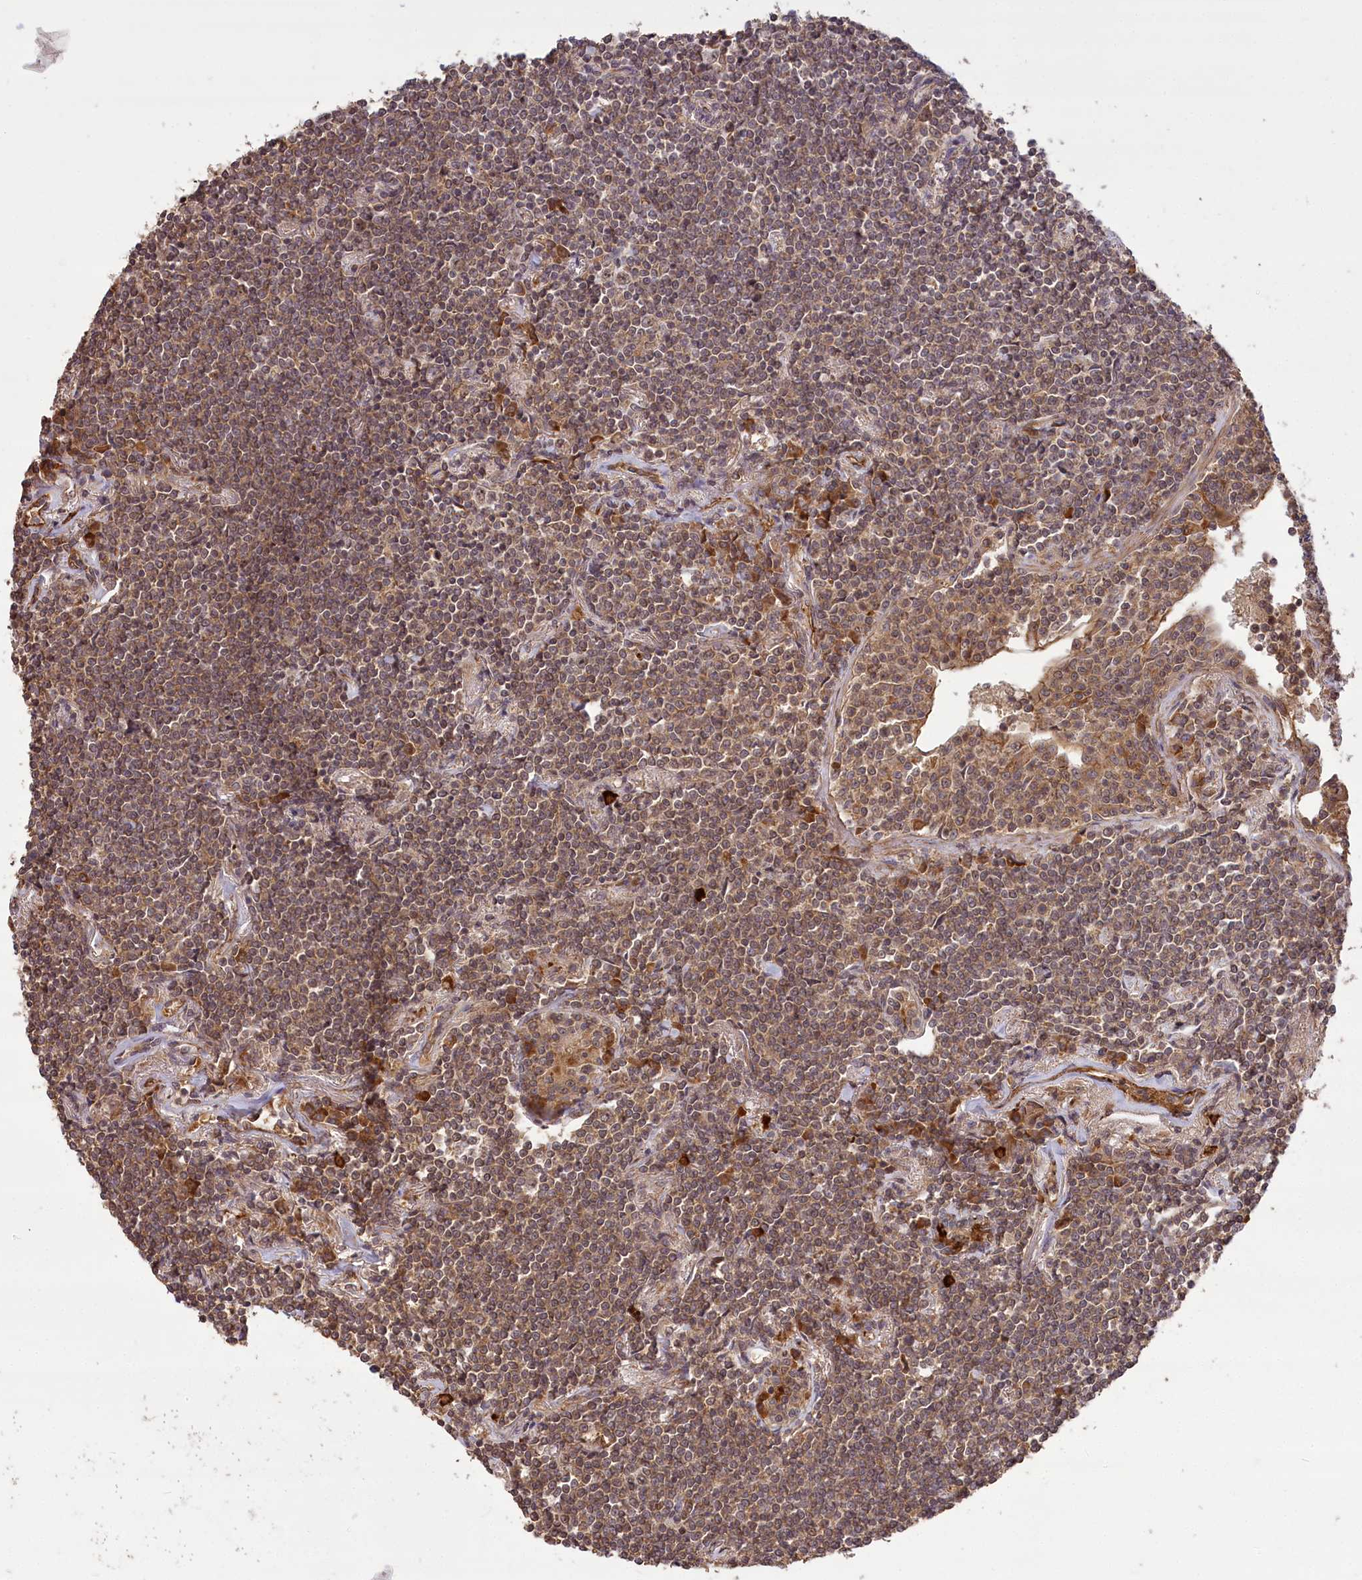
{"staining": {"intensity": "weak", "quantity": ">75%", "location": "cytoplasmic/membranous"}, "tissue": "lymphoma", "cell_type": "Tumor cells", "image_type": "cancer", "snomed": [{"axis": "morphology", "description": "Malignant lymphoma, non-Hodgkin's type, Low grade"}, {"axis": "topography", "description": "Lung"}], "caption": "DAB (3,3'-diaminobenzidine) immunohistochemical staining of human lymphoma exhibits weak cytoplasmic/membranous protein expression in about >75% of tumor cells.", "gene": "CARD19", "patient": {"sex": "female", "age": 71}}